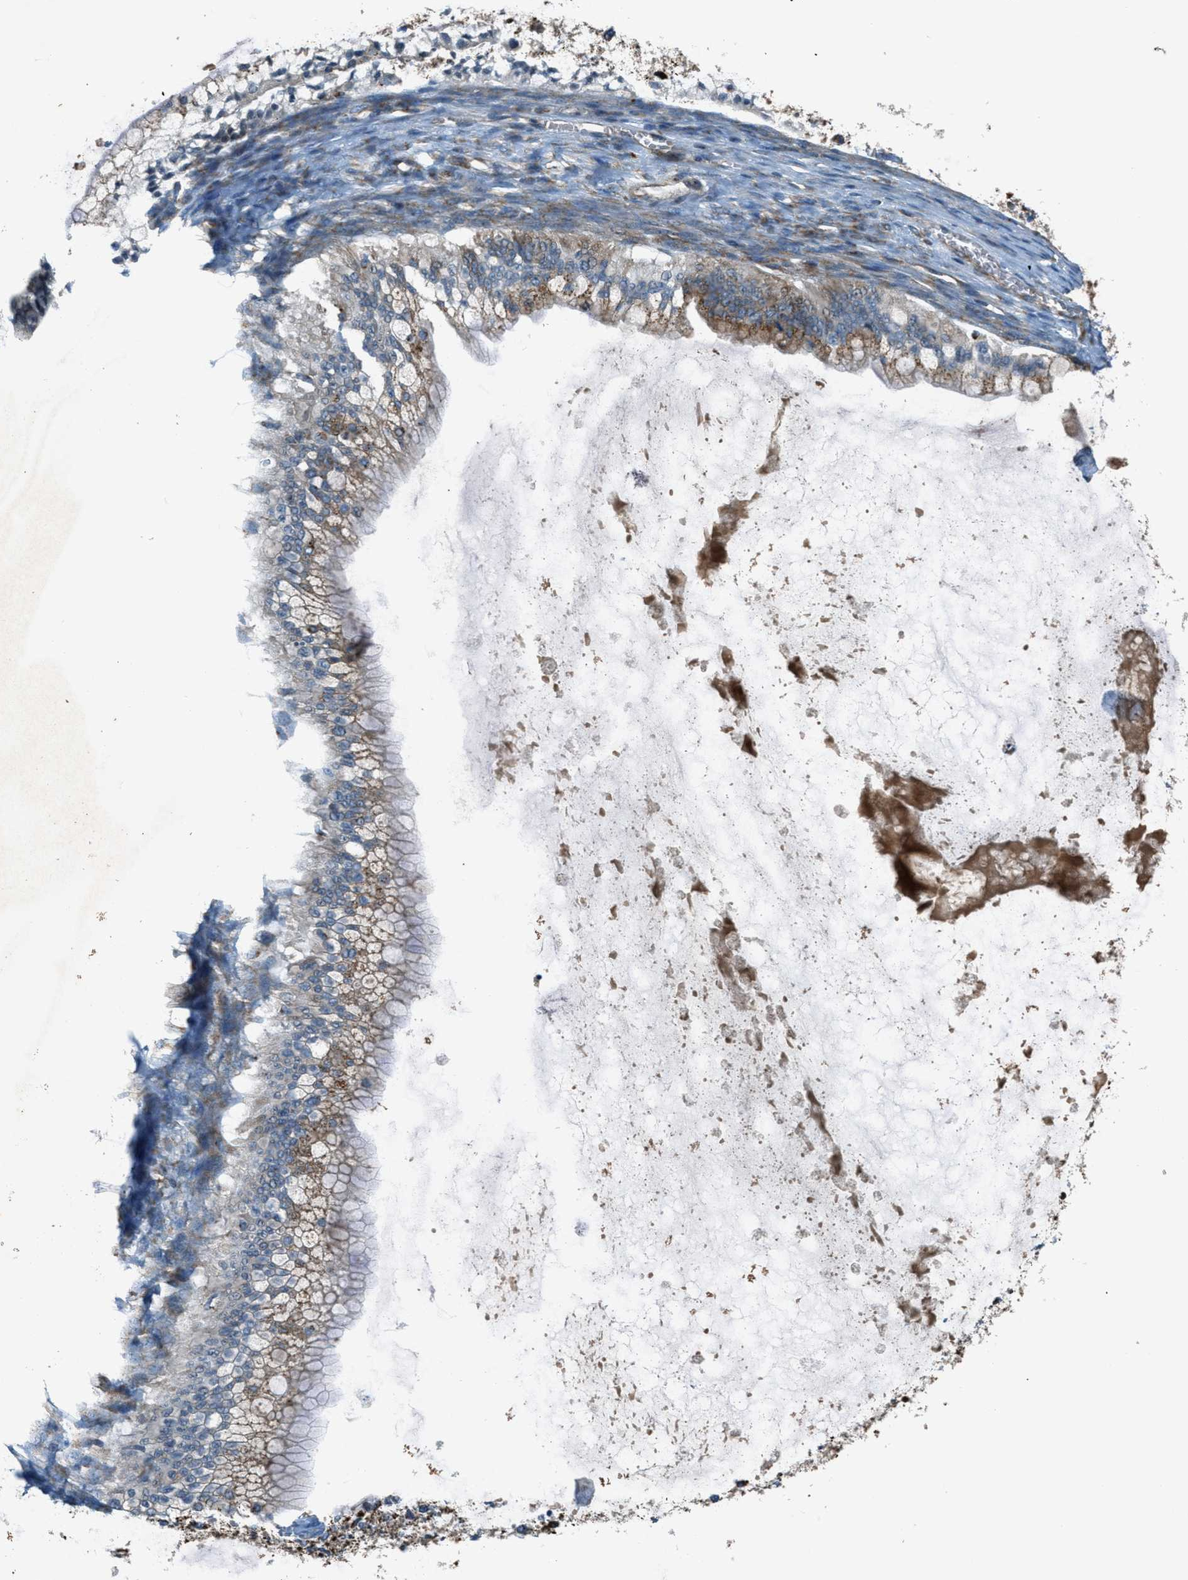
{"staining": {"intensity": "moderate", "quantity": "25%-75%", "location": "cytoplasmic/membranous"}, "tissue": "ovarian cancer", "cell_type": "Tumor cells", "image_type": "cancer", "snomed": [{"axis": "morphology", "description": "Cystadenocarcinoma, mucinous, NOS"}, {"axis": "topography", "description": "Ovary"}], "caption": "The photomicrograph reveals staining of ovarian cancer, revealing moderate cytoplasmic/membranous protein positivity (brown color) within tumor cells.", "gene": "BCKDK", "patient": {"sex": "female", "age": 57}}